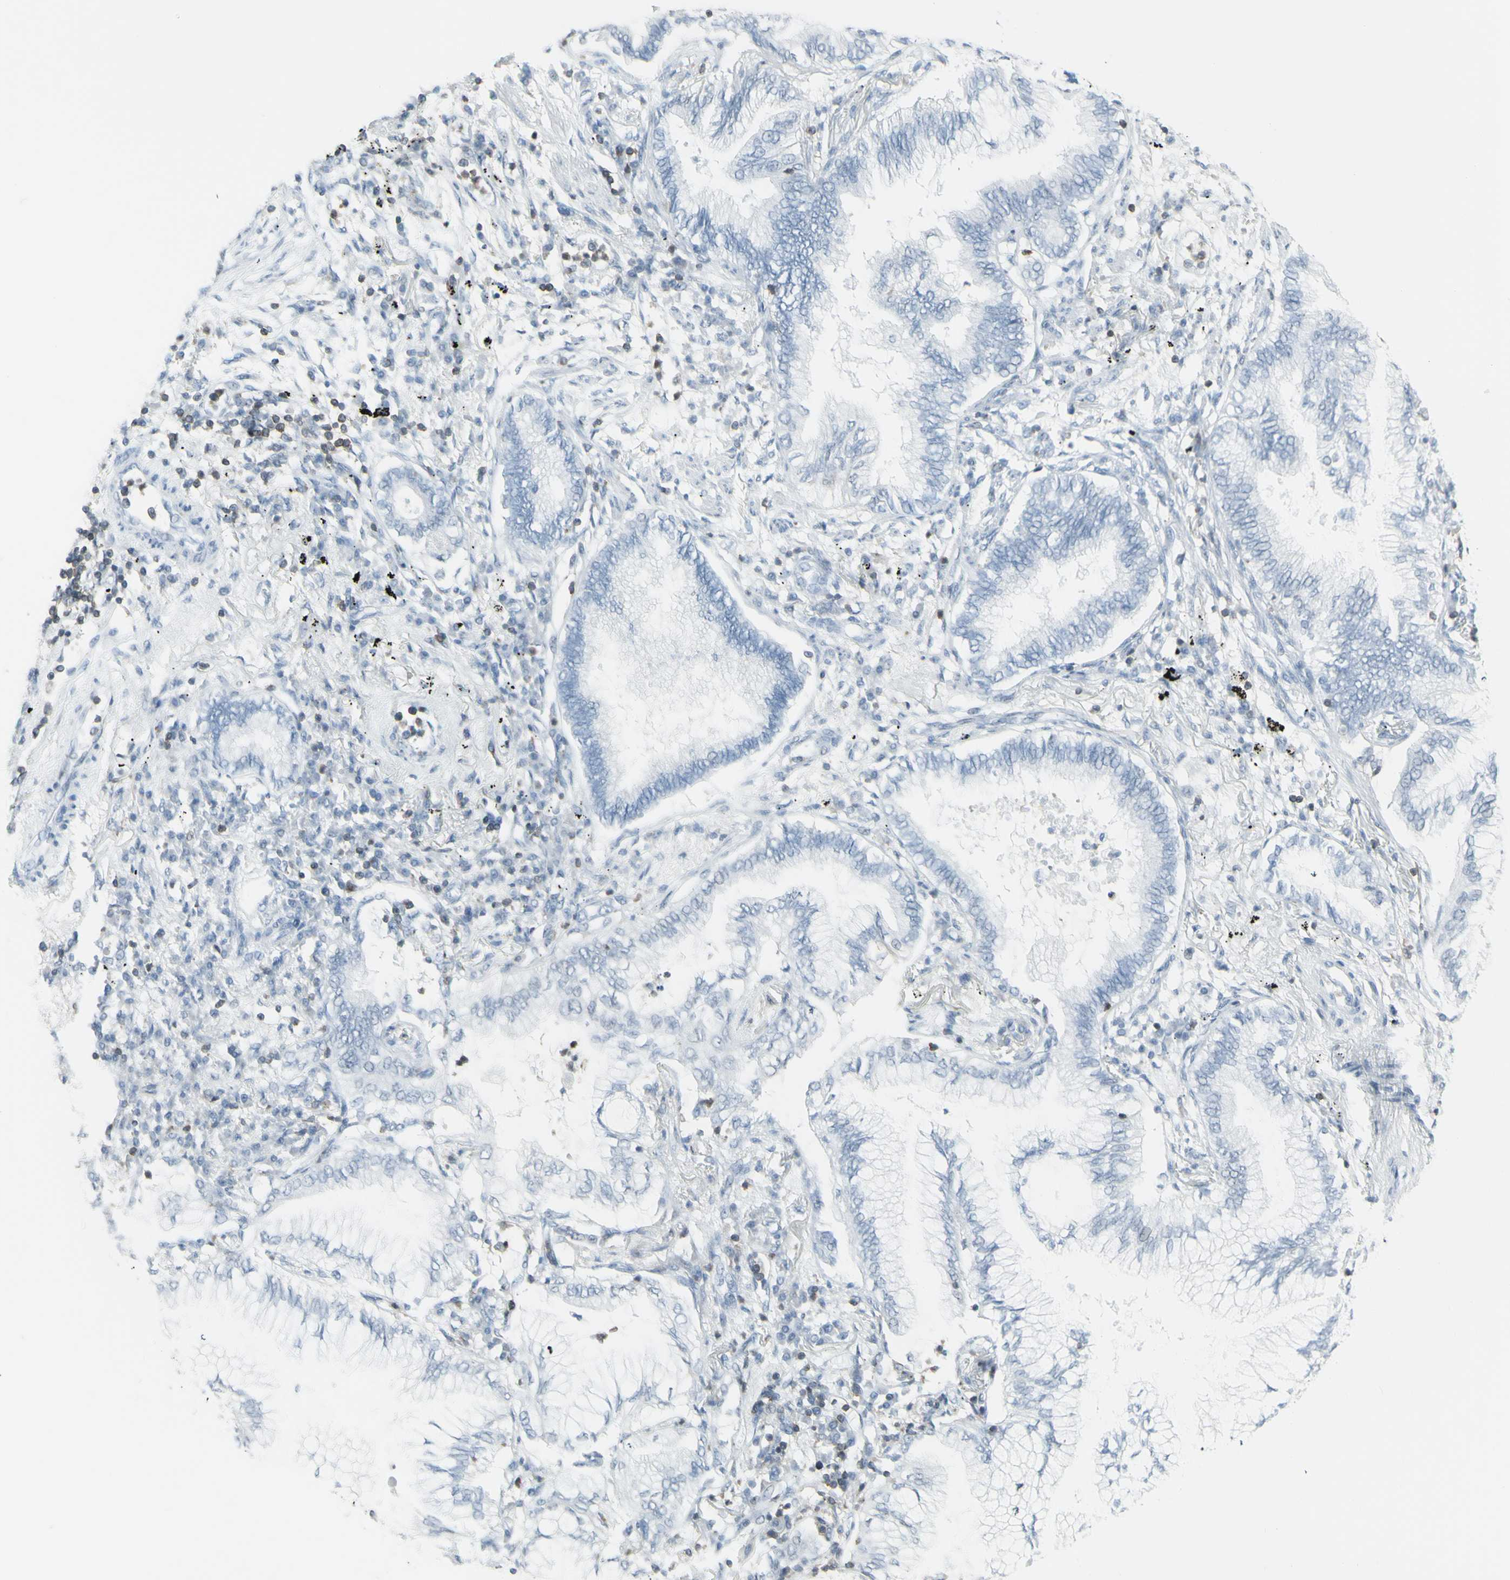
{"staining": {"intensity": "negative", "quantity": "none", "location": "none"}, "tissue": "lung cancer", "cell_type": "Tumor cells", "image_type": "cancer", "snomed": [{"axis": "morphology", "description": "Normal tissue, NOS"}, {"axis": "morphology", "description": "Adenocarcinoma, NOS"}, {"axis": "topography", "description": "Bronchus"}, {"axis": "topography", "description": "Lung"}], "caption": "Immunohistochemistry image of neoplastic tissue: lung cancer (adenocarcinoma) stained with DAB displays no significant protein staining in tumor cells. The staining is performed using DAB brown chromogen with nuclei counter-stained in using hematoxylin.", "gene": "NRG1", "patient": {"sex": "female", "age": 70}}